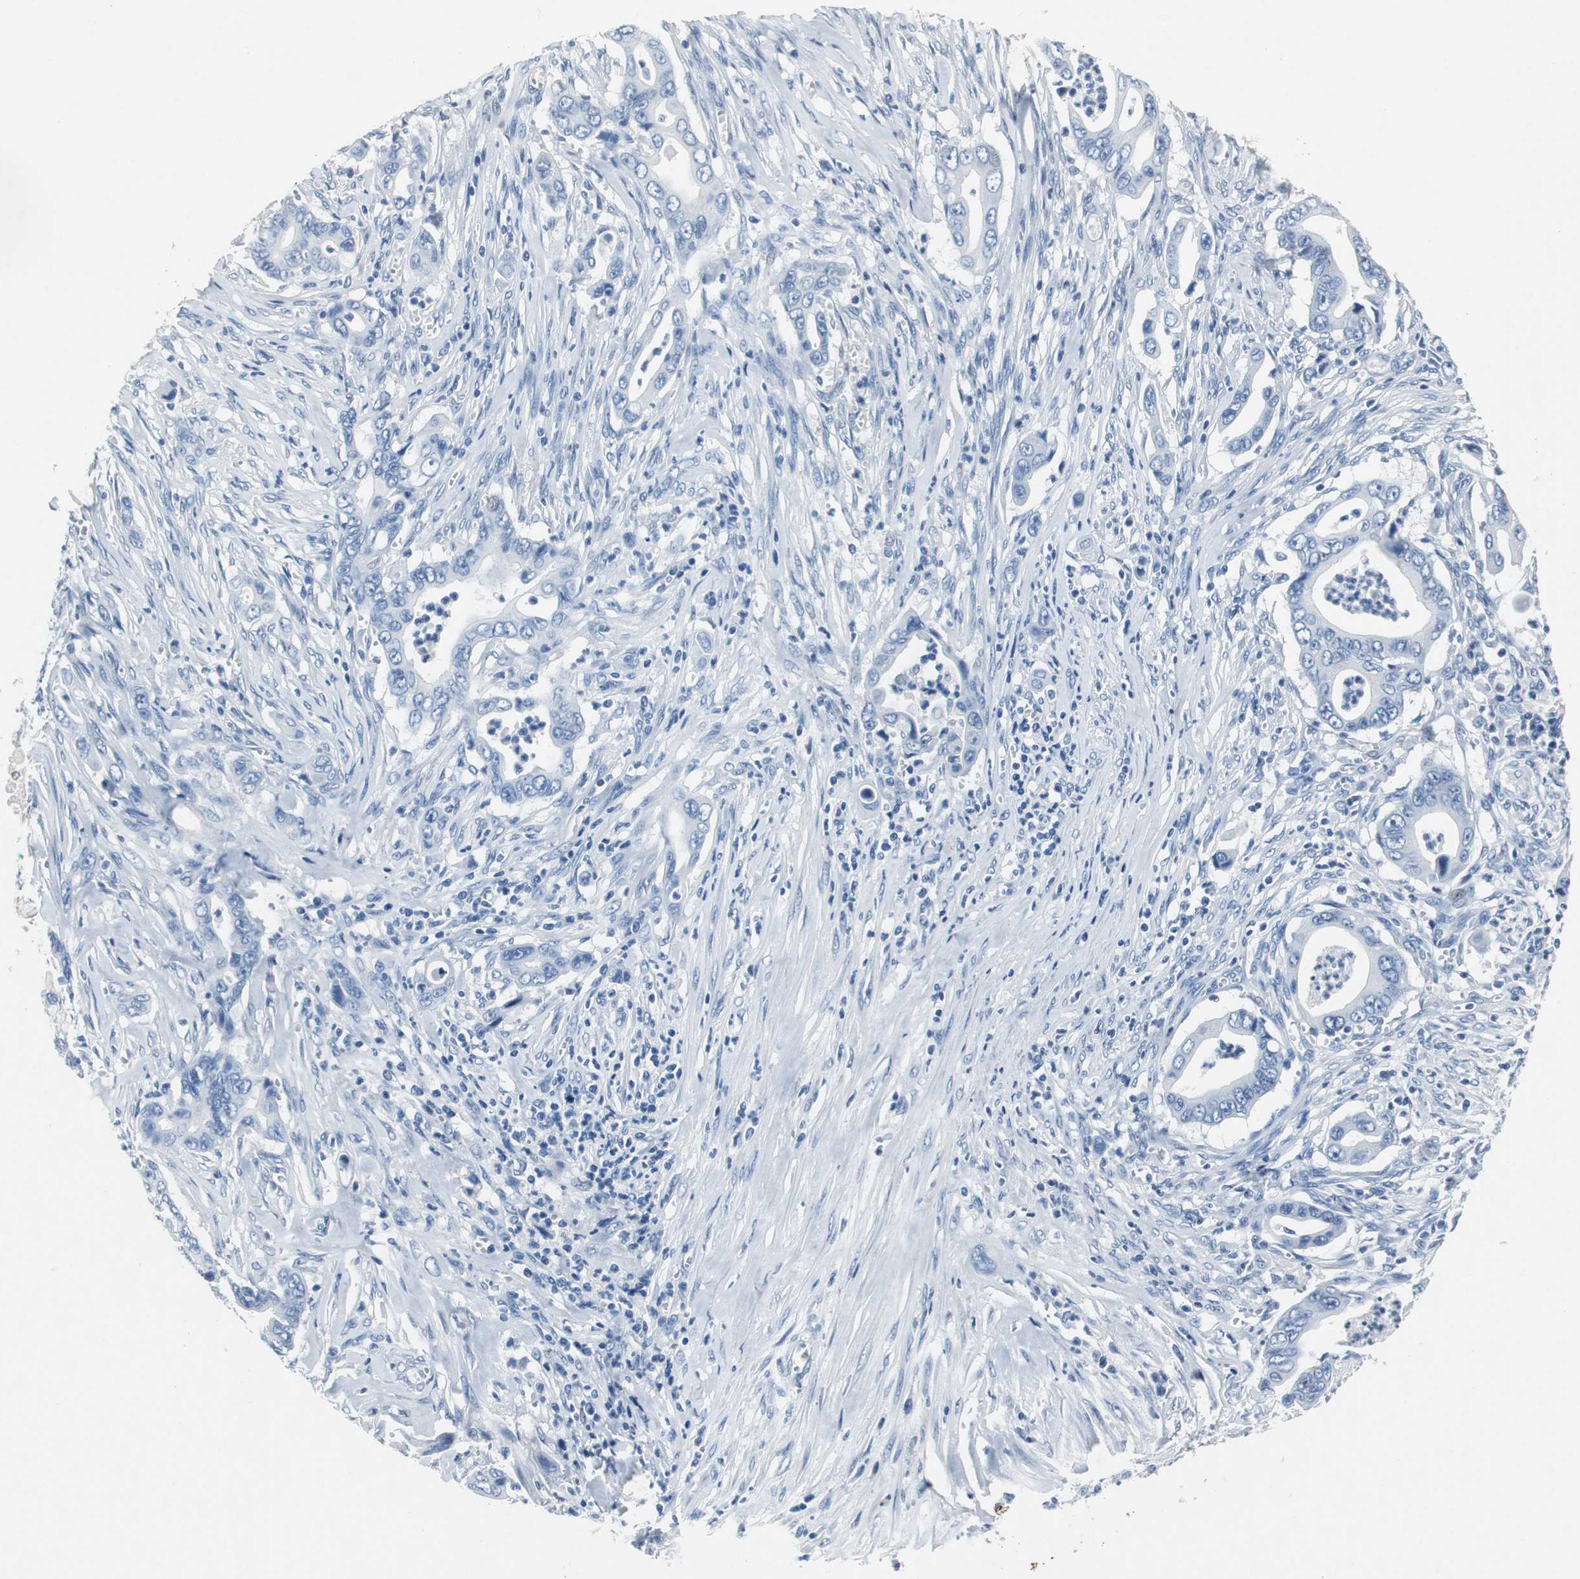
{"staining": {"intensity": "negative", "quantity": "none", "location": "none"}, "tissue": "pancreatic cancer", "cell_type": "Tumor cells", "image_type": "cancer", "snomed": [{"axis": "morphology", "description": "Adenocarcinoma, NOS"}, {"axis": "topography", "description": "Pancreas"}], "caption": "Immunohistochemistry (IHC) micrograph of human pancreatic cancer (adenocarcinoma) stained for a protein (brown), which demonstrates no staining in tumor cells.", "gene": "LRP2", "patient": {"sex": "male", "age": 59}}